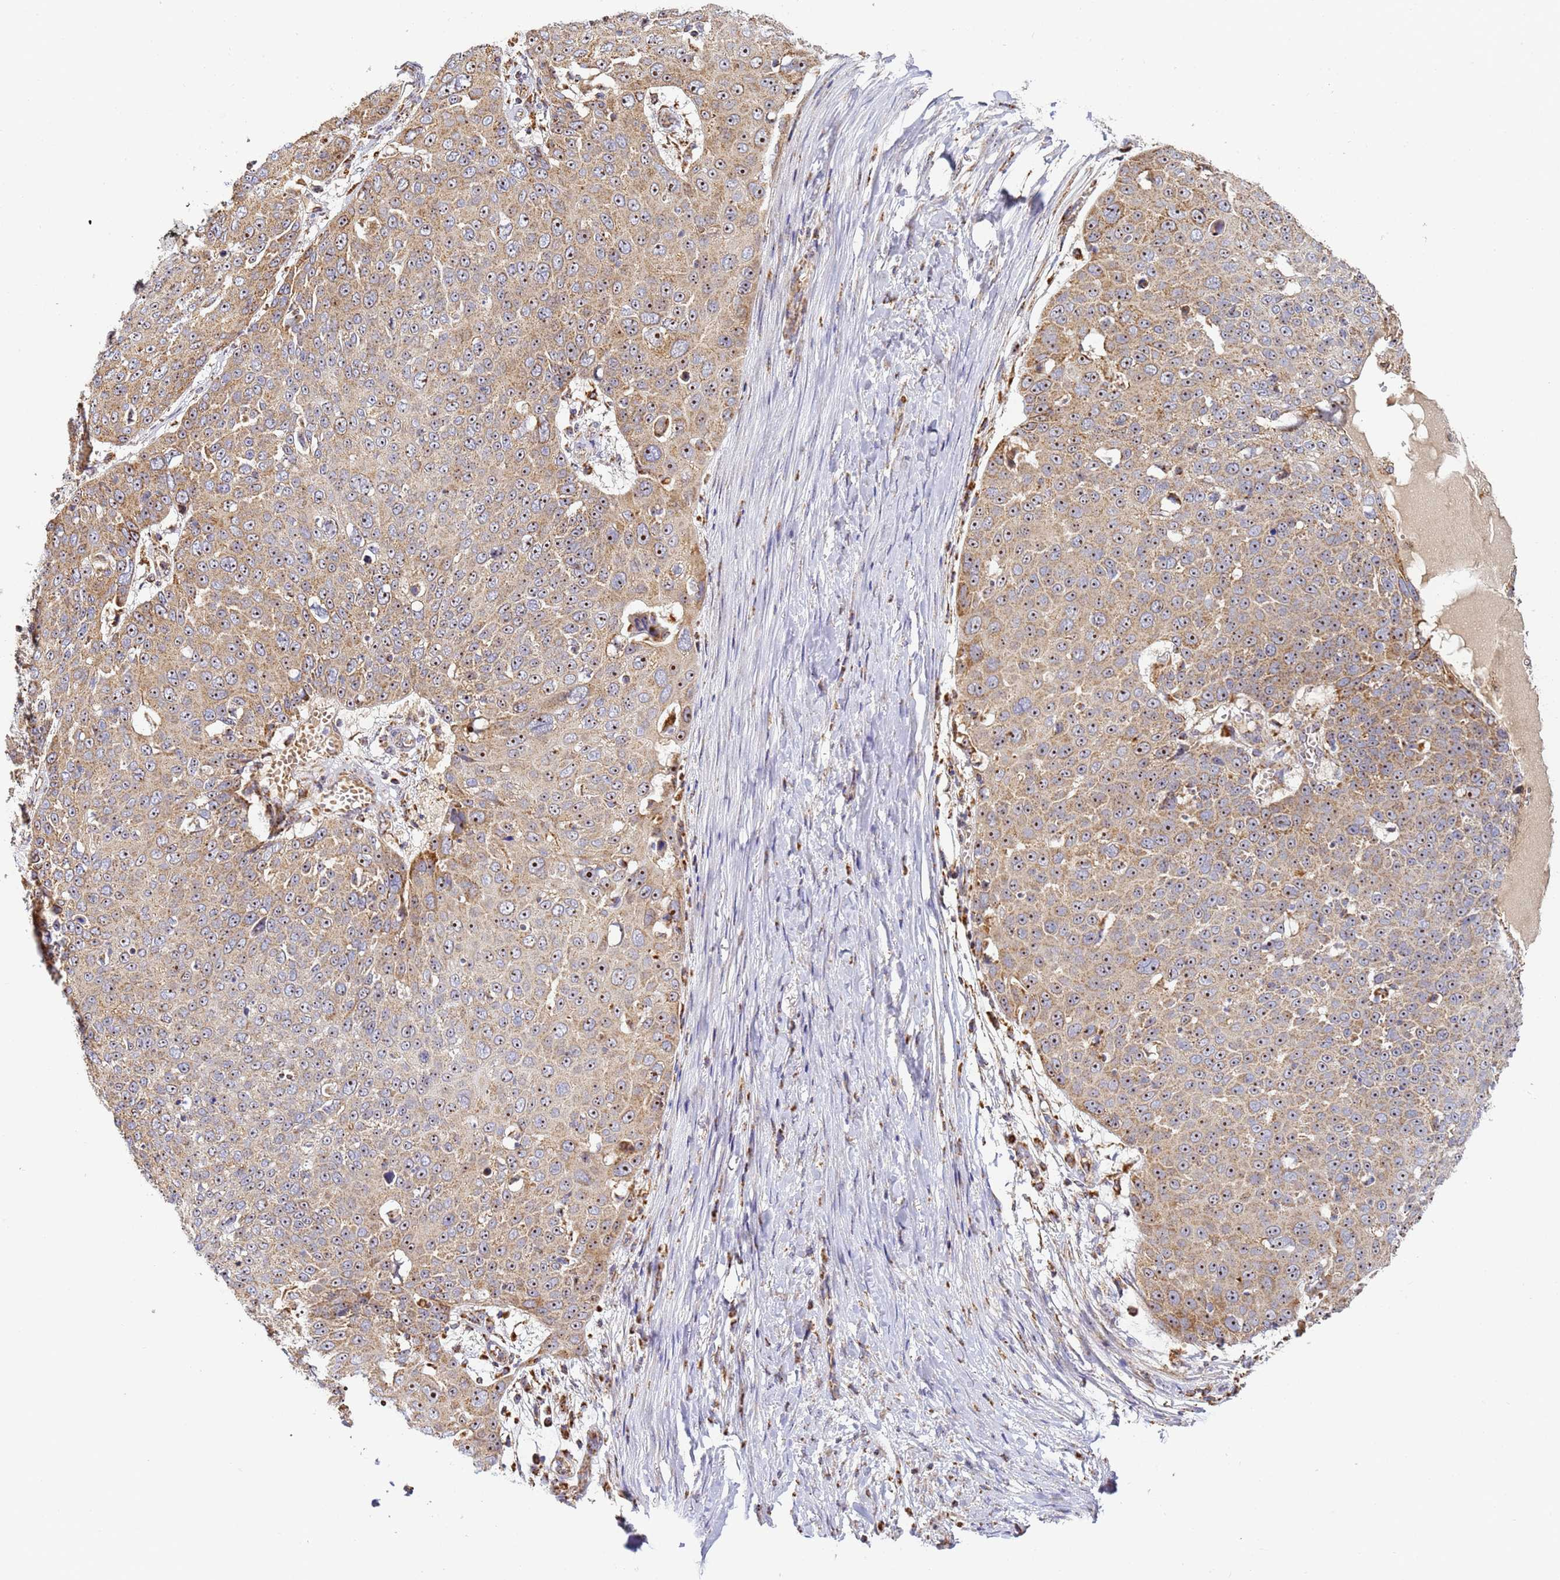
{"staining": {"intensity": "moderate", "quantity": ">75%", "location": "cytoplasmic/membranous,nuclear"}, "tissue": "skin cancer", "cell_type": "Tumor cells", "image_type": "cancer", "snomed": [{"axis": "morphology", "description": "Squamous cell carcinoma, NOS"}, {"axis": "topography", "description": "Skin"}], "caption": "Immunohistochemistry (IHC) of human squamous cell carcinoma (skin) displays medium levels of moderate cytoplasmic/membranous and nuclear staining in about >75% of tumor cells. The protein of interest is shown in brown color, while the nuclei are stained blue.", "gene": "FRG2C", "patient": {"sex": "male", "age": 71}}